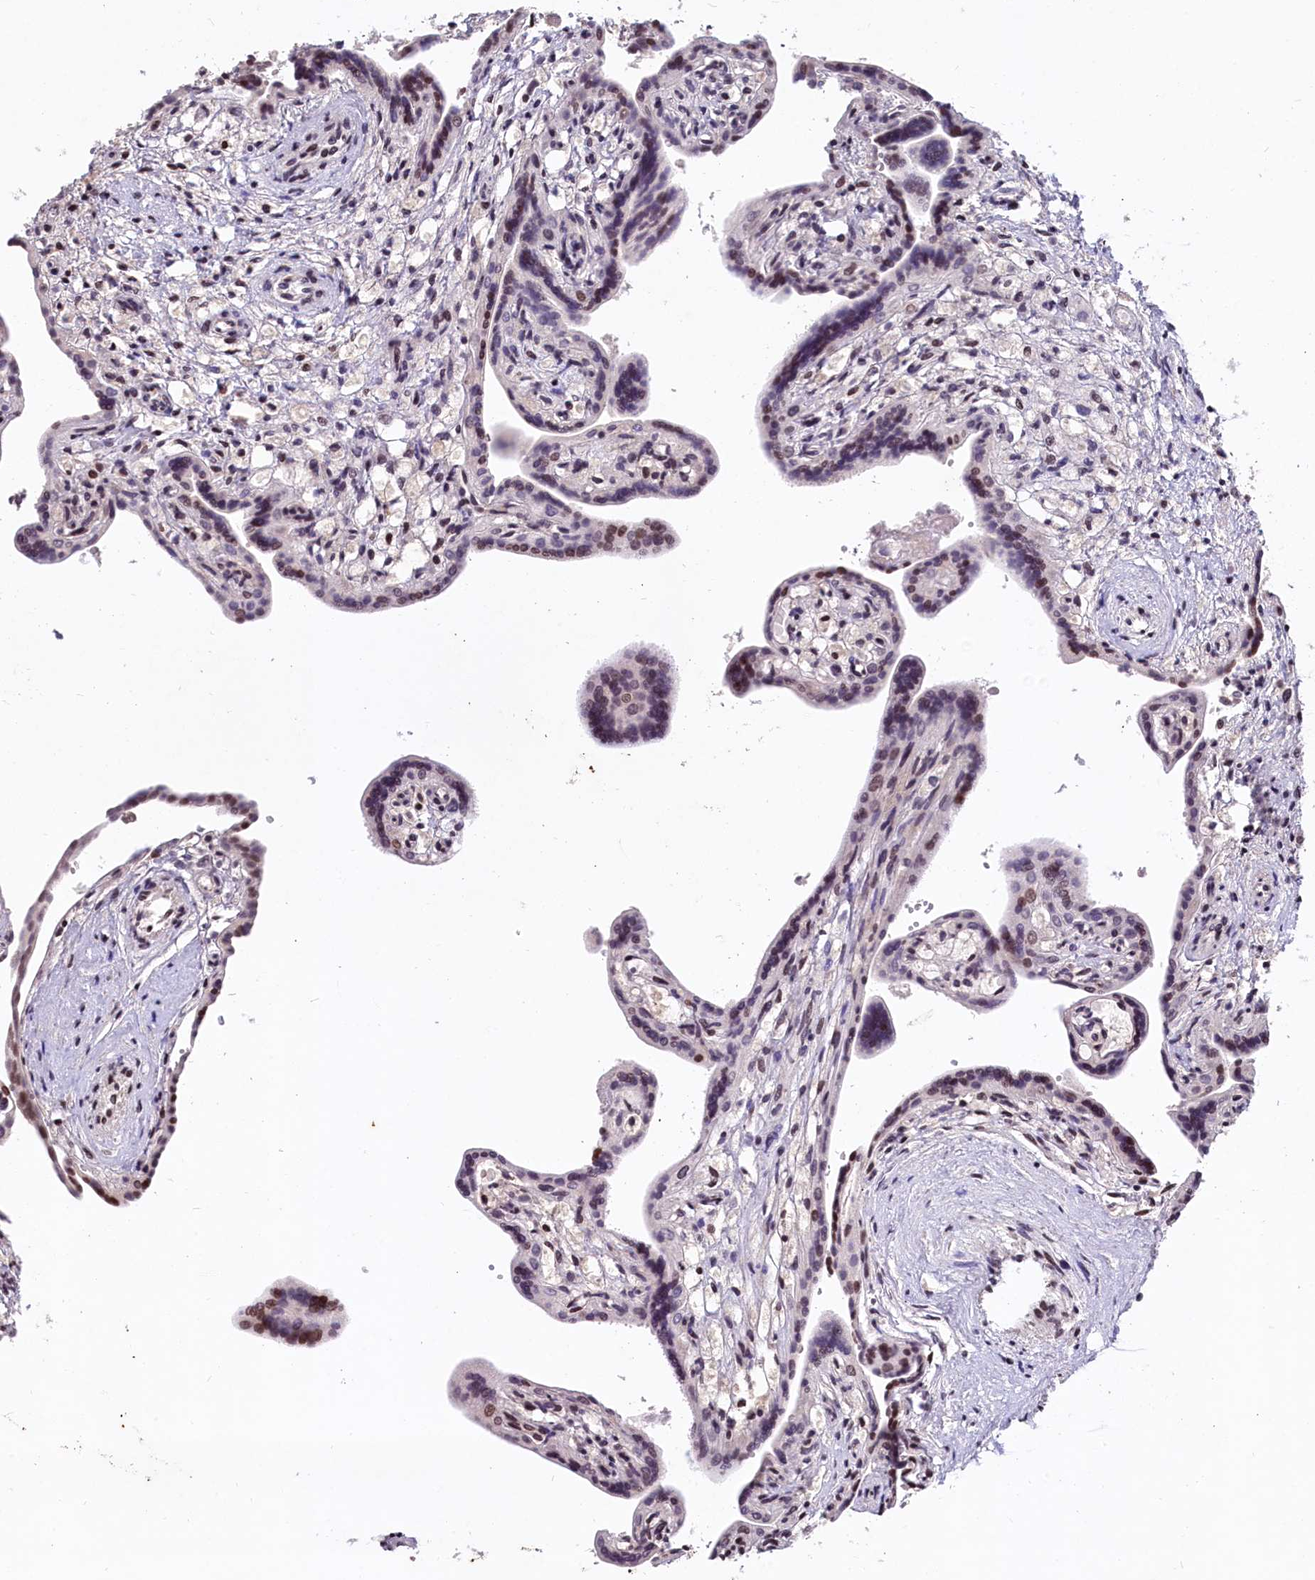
{"staining": {"intensity": "strong", "quantity": "25%-75%", "location": "nuclear"}, "tissue": "placenta", "cell_type": "Trophoblastic cells", "image_type": "normal", "snomed": [{"axis": "morphology", "description": "Normal tissue, NOS"}, {"axis": "topography", "description": "Placenta"}], "caption": "Human placenta stained for a protein (brown) reveals strong nuclear positive positivity in approximately 25%-75% of trophoblastic cells.", "gene": "FAM217B", "patient": {"sex": "female", "age": 37}}